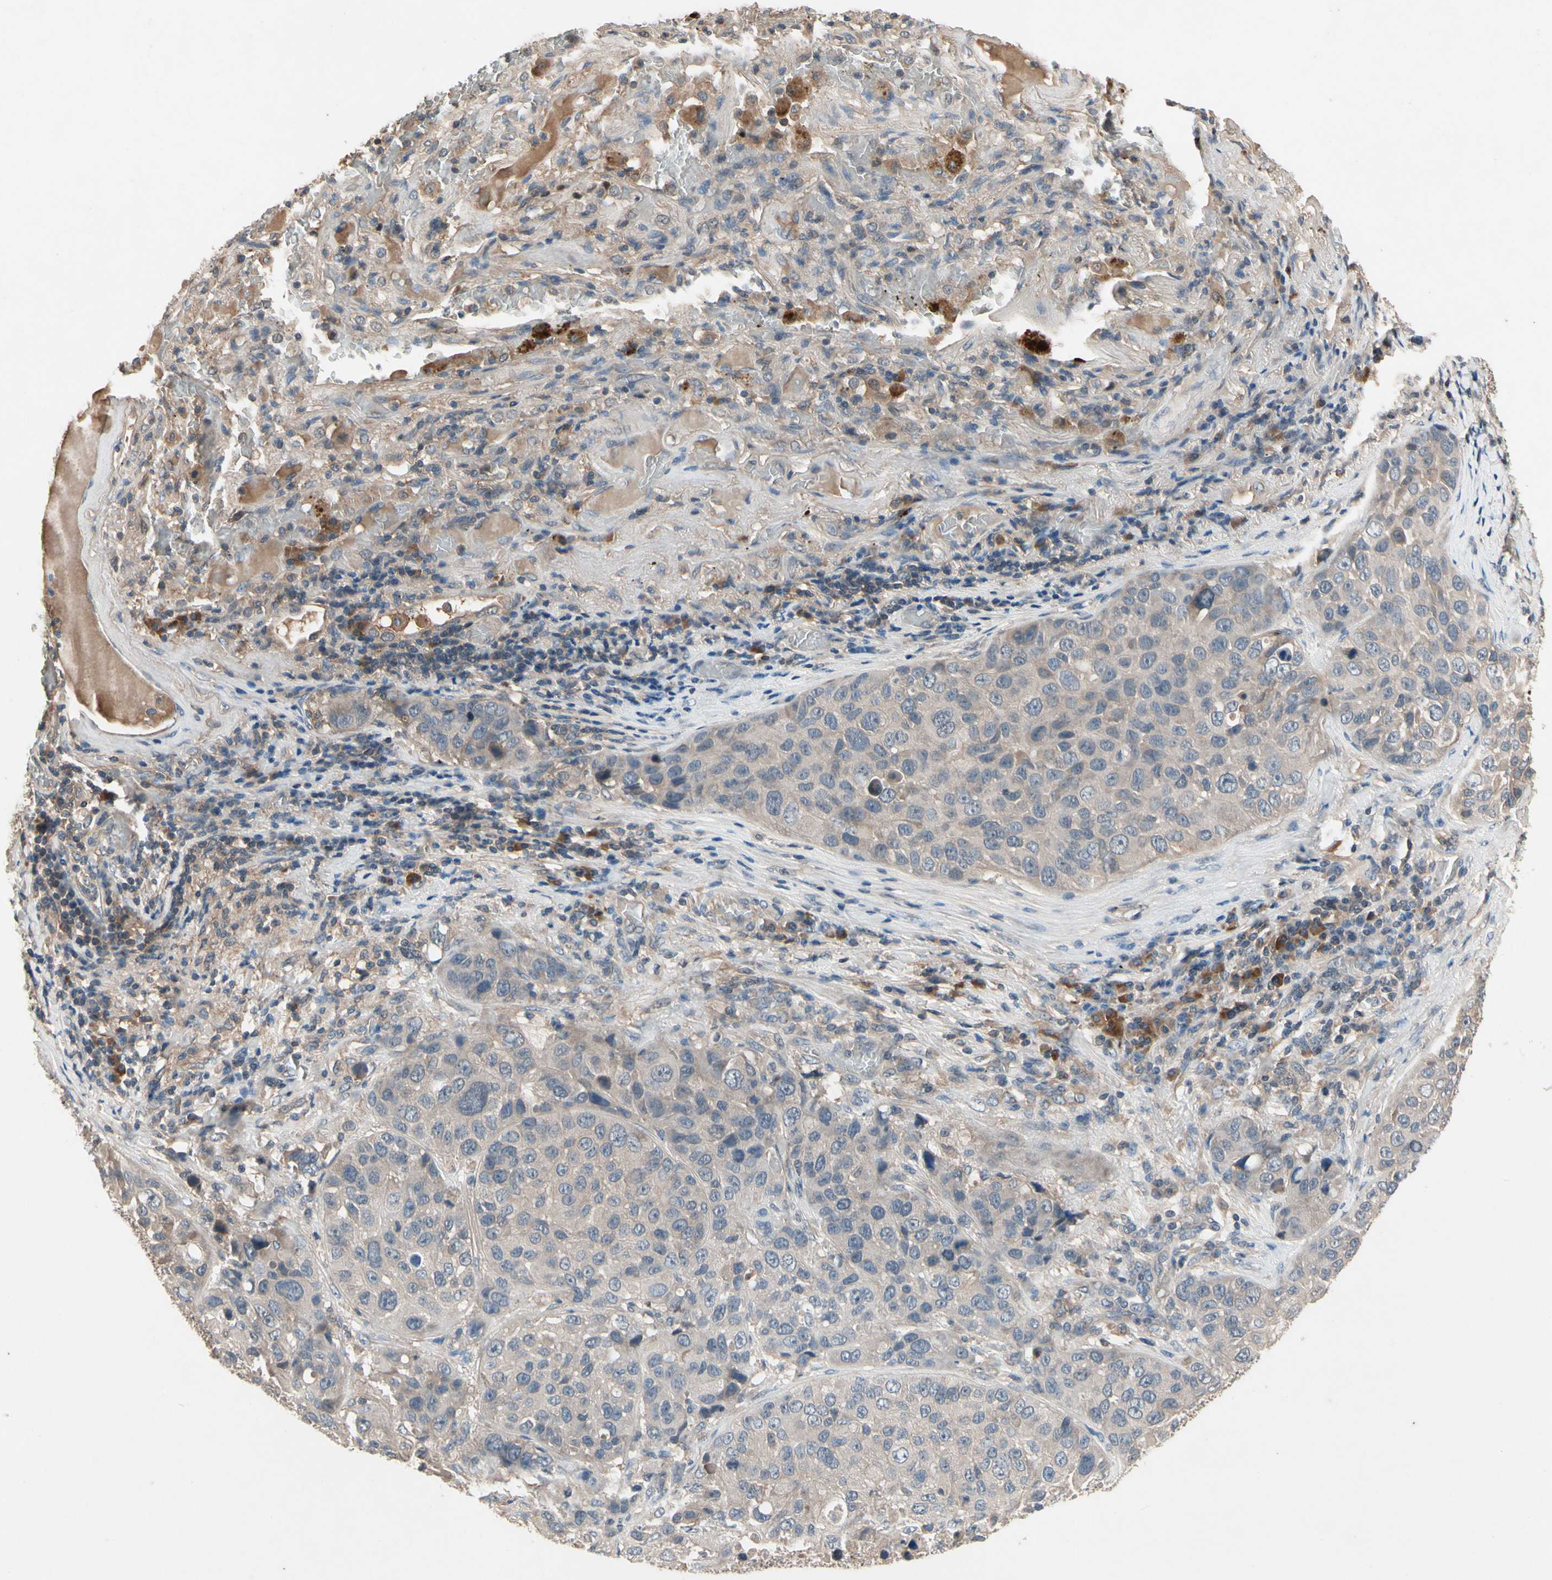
{"staining": {"intensity": "weak", "quantity": ">75%", "location": "cytoplasmic/membranous"}, "tissue": "lung cancer", "cell_type": "Tumor cells", "image_type": "cancer", "snomed": [{"axis": "morphology", "description": "Squamous cell carcinoma, NOS"}, {"axis": "topography", "description": "Lung"}], "caption": "Immunohistochemistry (DAB) staining of lung cancer (squamous cell carcinoma) exhibits weak cytoplasmic/membranous protein positivity in about >75% of tumor cells.", "gene": "IL1RL1", "patient": {"sex": "male", "age": 57}}